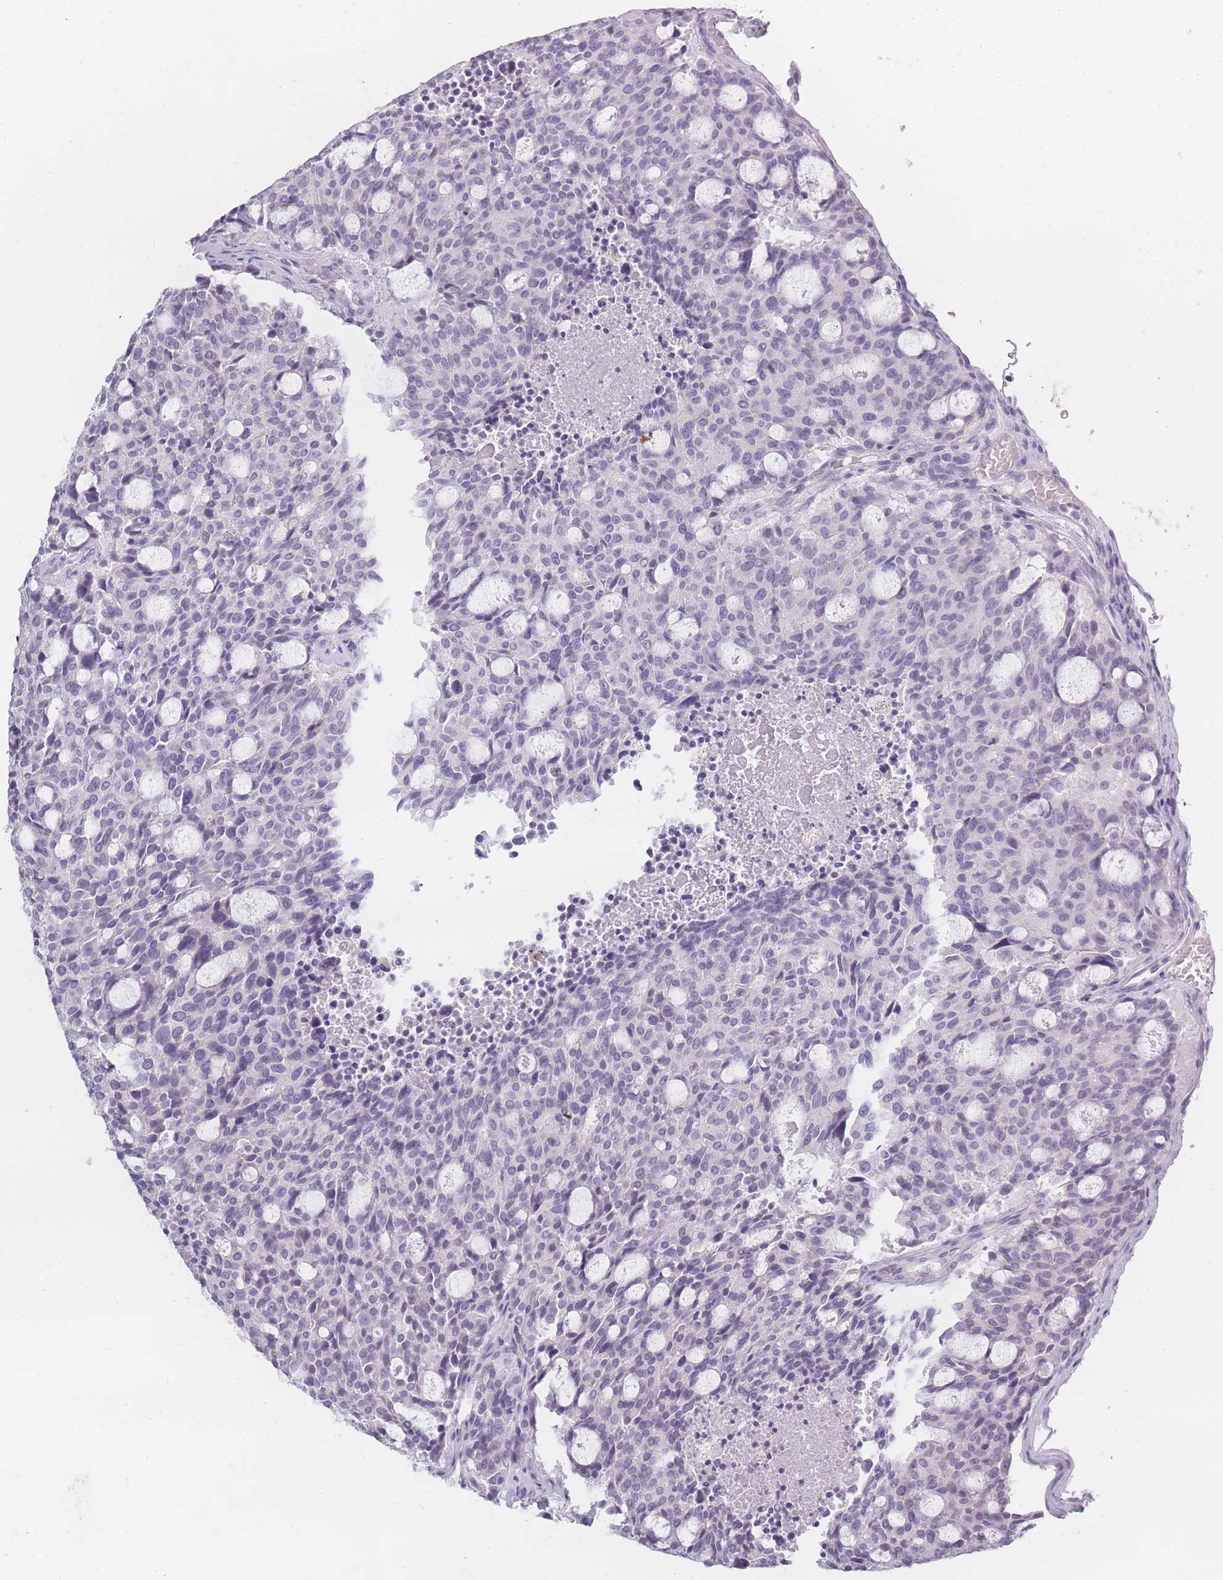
{"staining": {"intensity": "negative", "quantity": "none", "location": "none"}, "tissue": "carcinoid", "cell_type": "Tumor cells", "image_type": "cancer", "snomed": [{"axis": "morphology", "description": "Carcinoid, malignant, NOS"}, {"axis": "topography", "description": "Pancreas"}], "caption": "The immunohistochemistry image has no significant staining in tumor cells of carcinoid tissue.", "gene": "INS", "patient": {"sex": "female", "age": 54}}